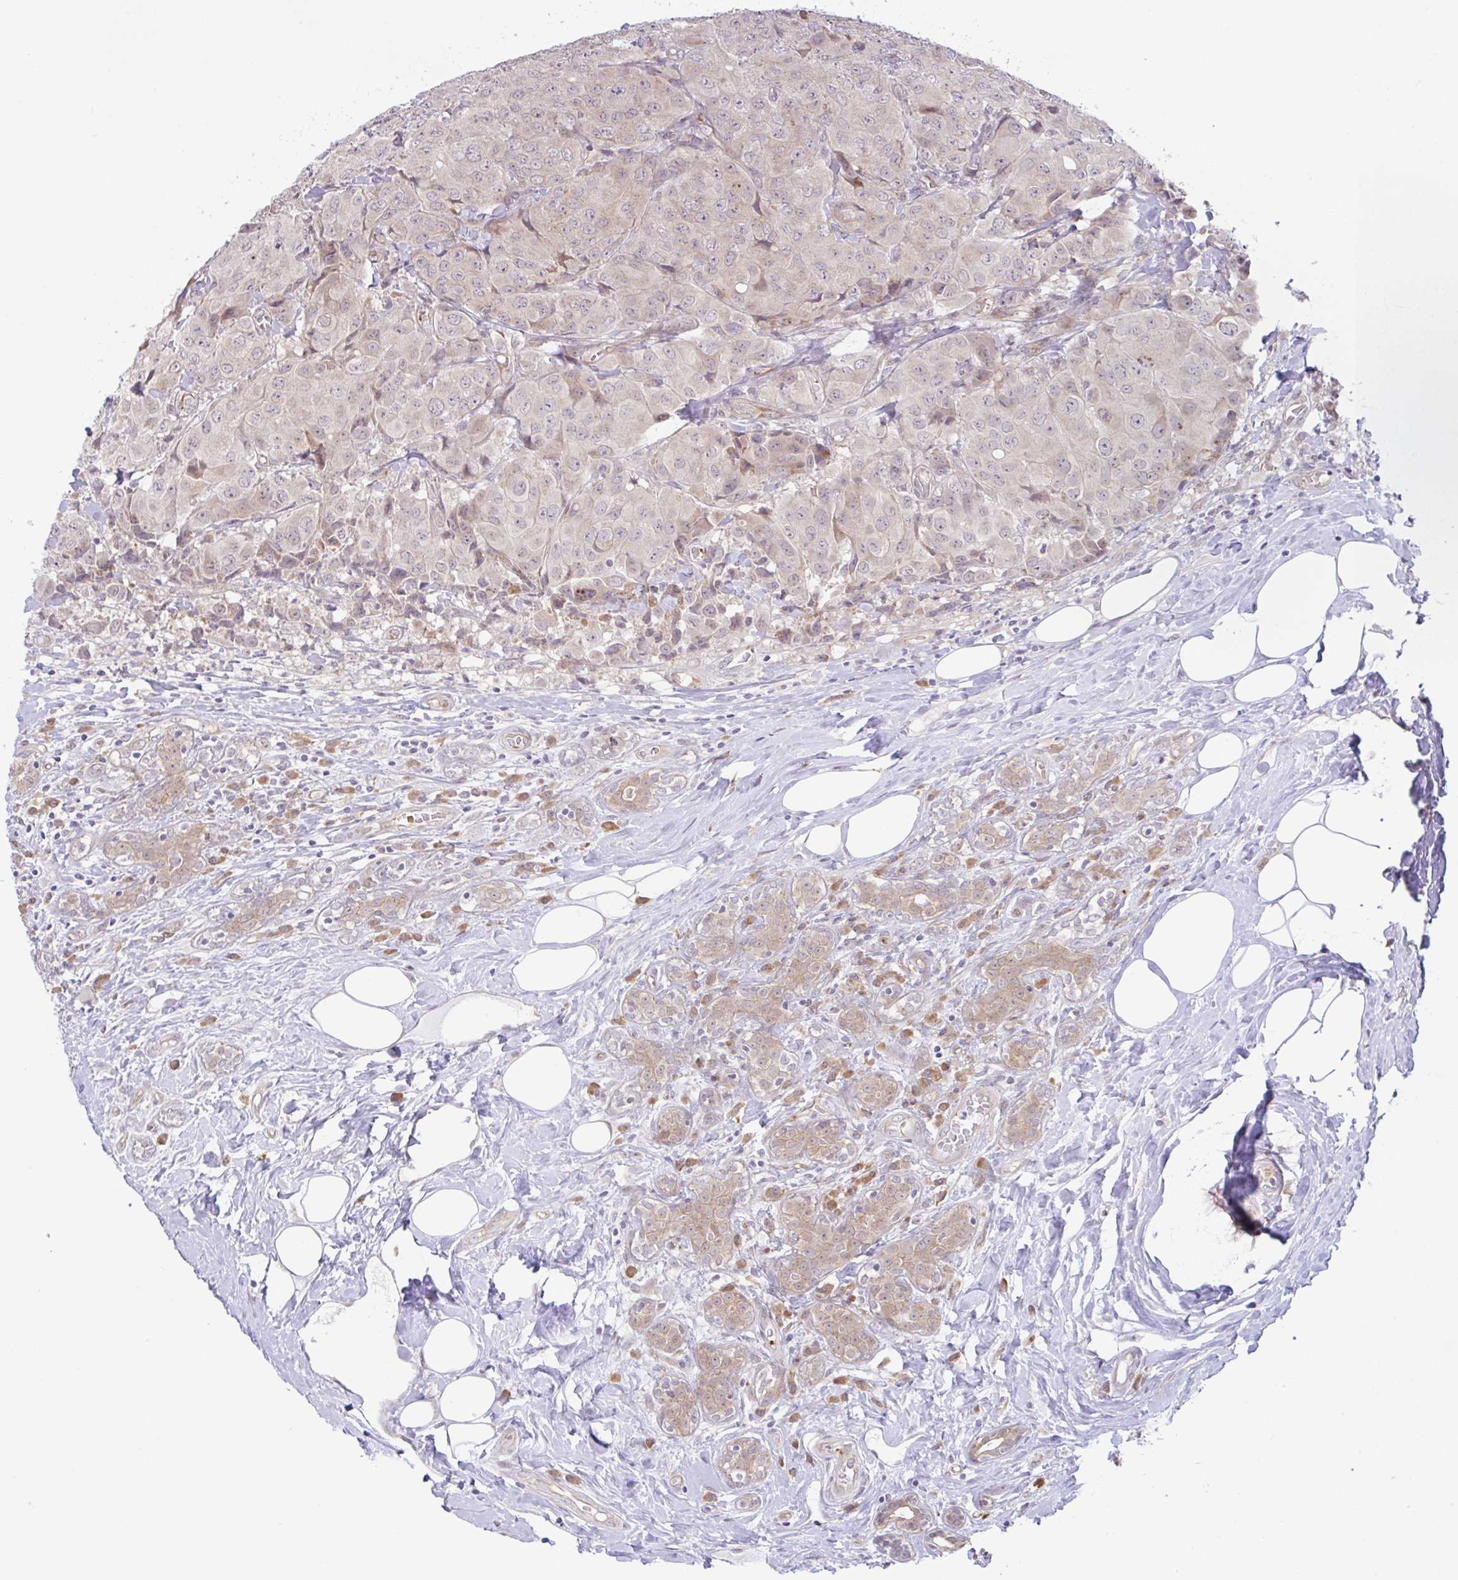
{"staining": {"intensity": "weak", "quantity": "<25%", "location": "cytoplasmic/membranous"}, "tissue": "breast cancer", "cell_type": "Tumor cells", "image_type": "cancer", "snomed": [{"axis": "morphology", "description": "Duct carcinoma"}, {"axis": "topography", "description": "Breast"}], "caption": "A histopathology image of human intraductal carcinoma (breast) is negative for staining in tumor cells. (DAB (3,3'-diaminobenzidine) immunohistochemistry visualized using brightfield microscopy, high magnification).", "gene": "DLEU7", "patient": {"sex": "female", "age": 43}}